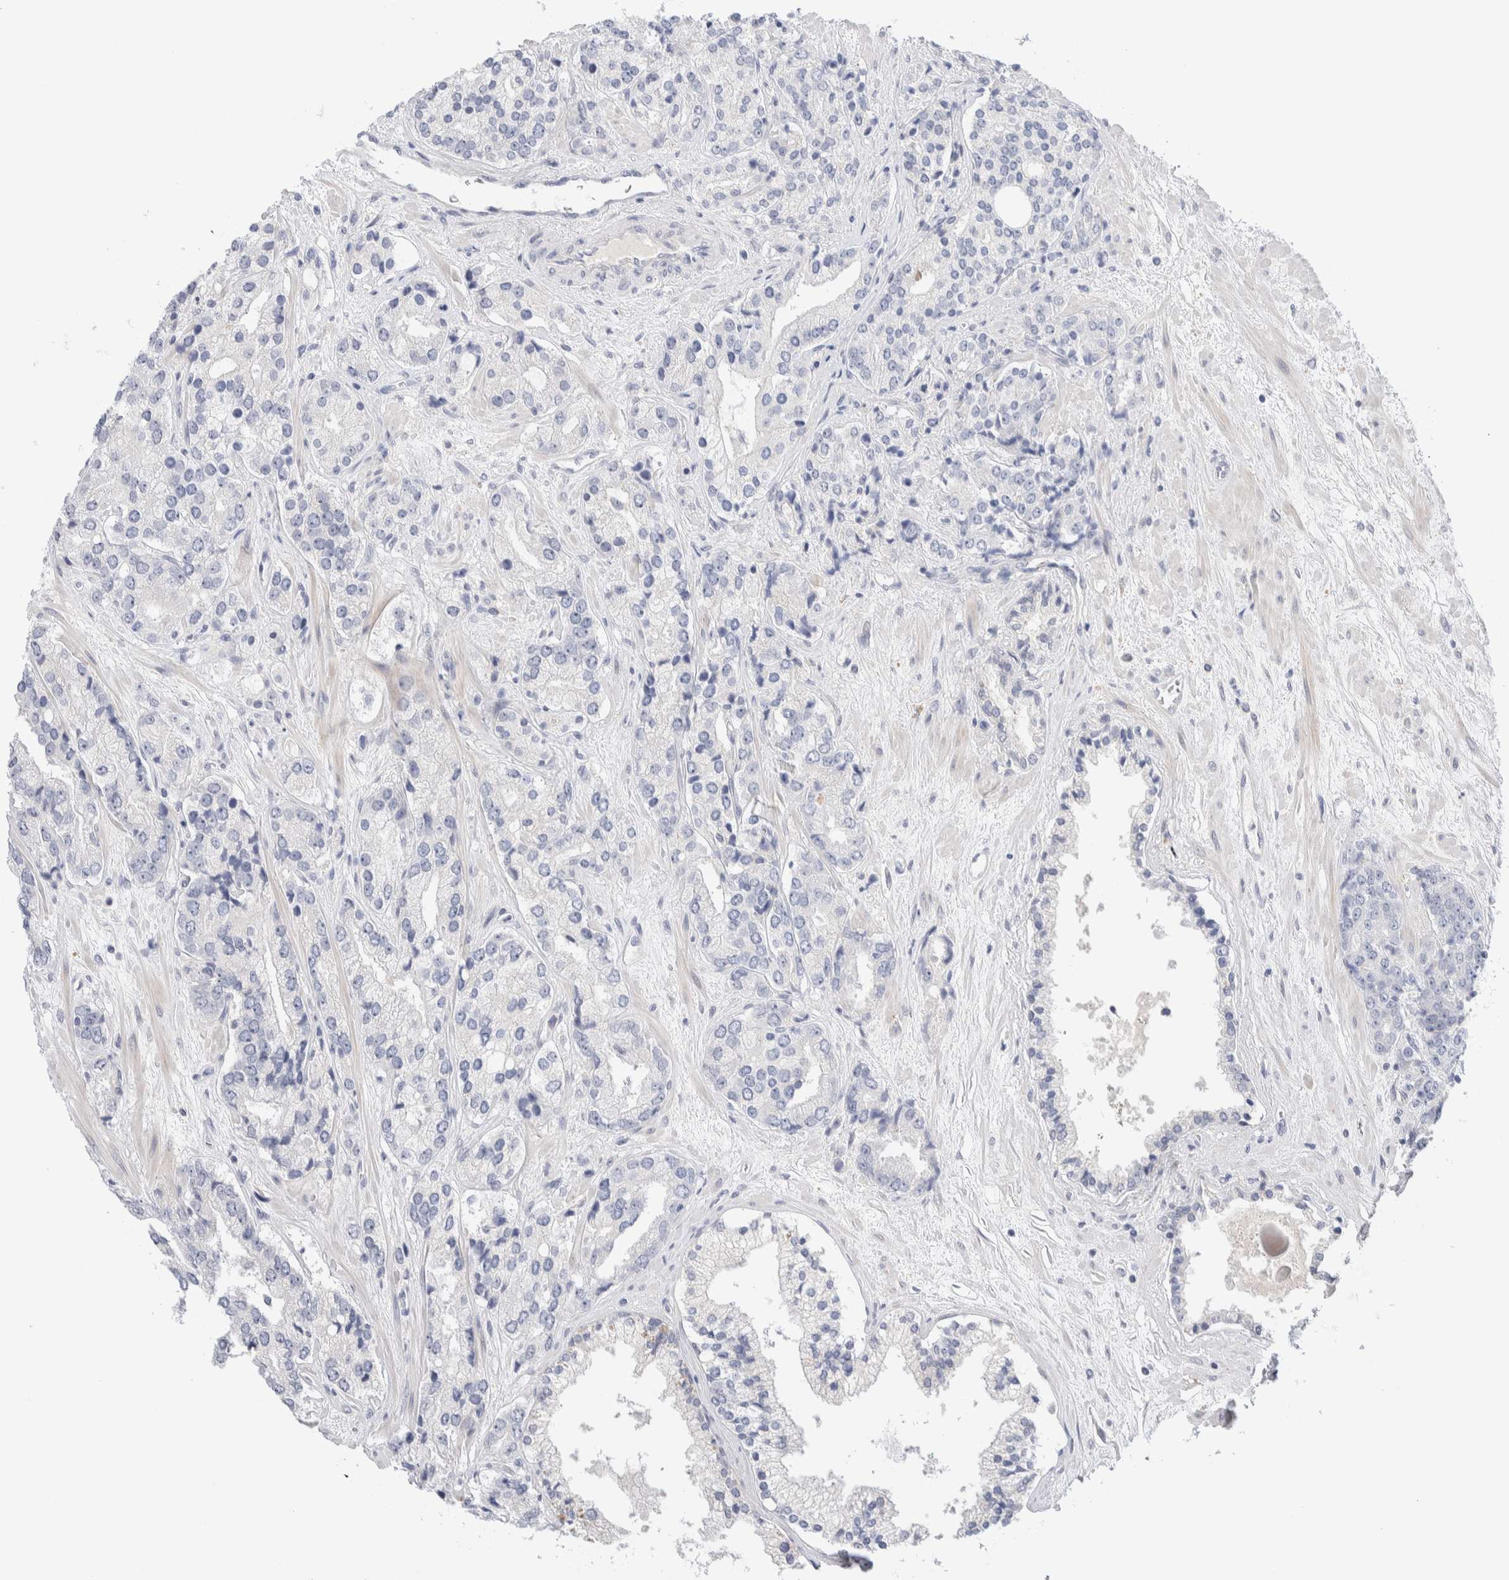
{"staining": {"intensity": "negative", "quantity": "none", "location": "none"}, "tissue": "prostate cancer", "cell_type": "Tumor cells", "image_type": "cancer", "snomed": [{"axis": "morphology", "description": "Adenocarcinoma, High grade"}, {"axis": "topography", "description": "Prostate"}], "caption": "A photomicrograph of prostate cancer (high-grade adenocarcinoma) stained for a protein exhibits no brown staining in tumor cells. (Stains: DAB immunohistochemistry (IHC) with hematoxylin counter stain, Microscopy: brightfield microscopy at high magnification).", "gene": "DNAJB6", "patient": {"sex": "male", "age": 71}}